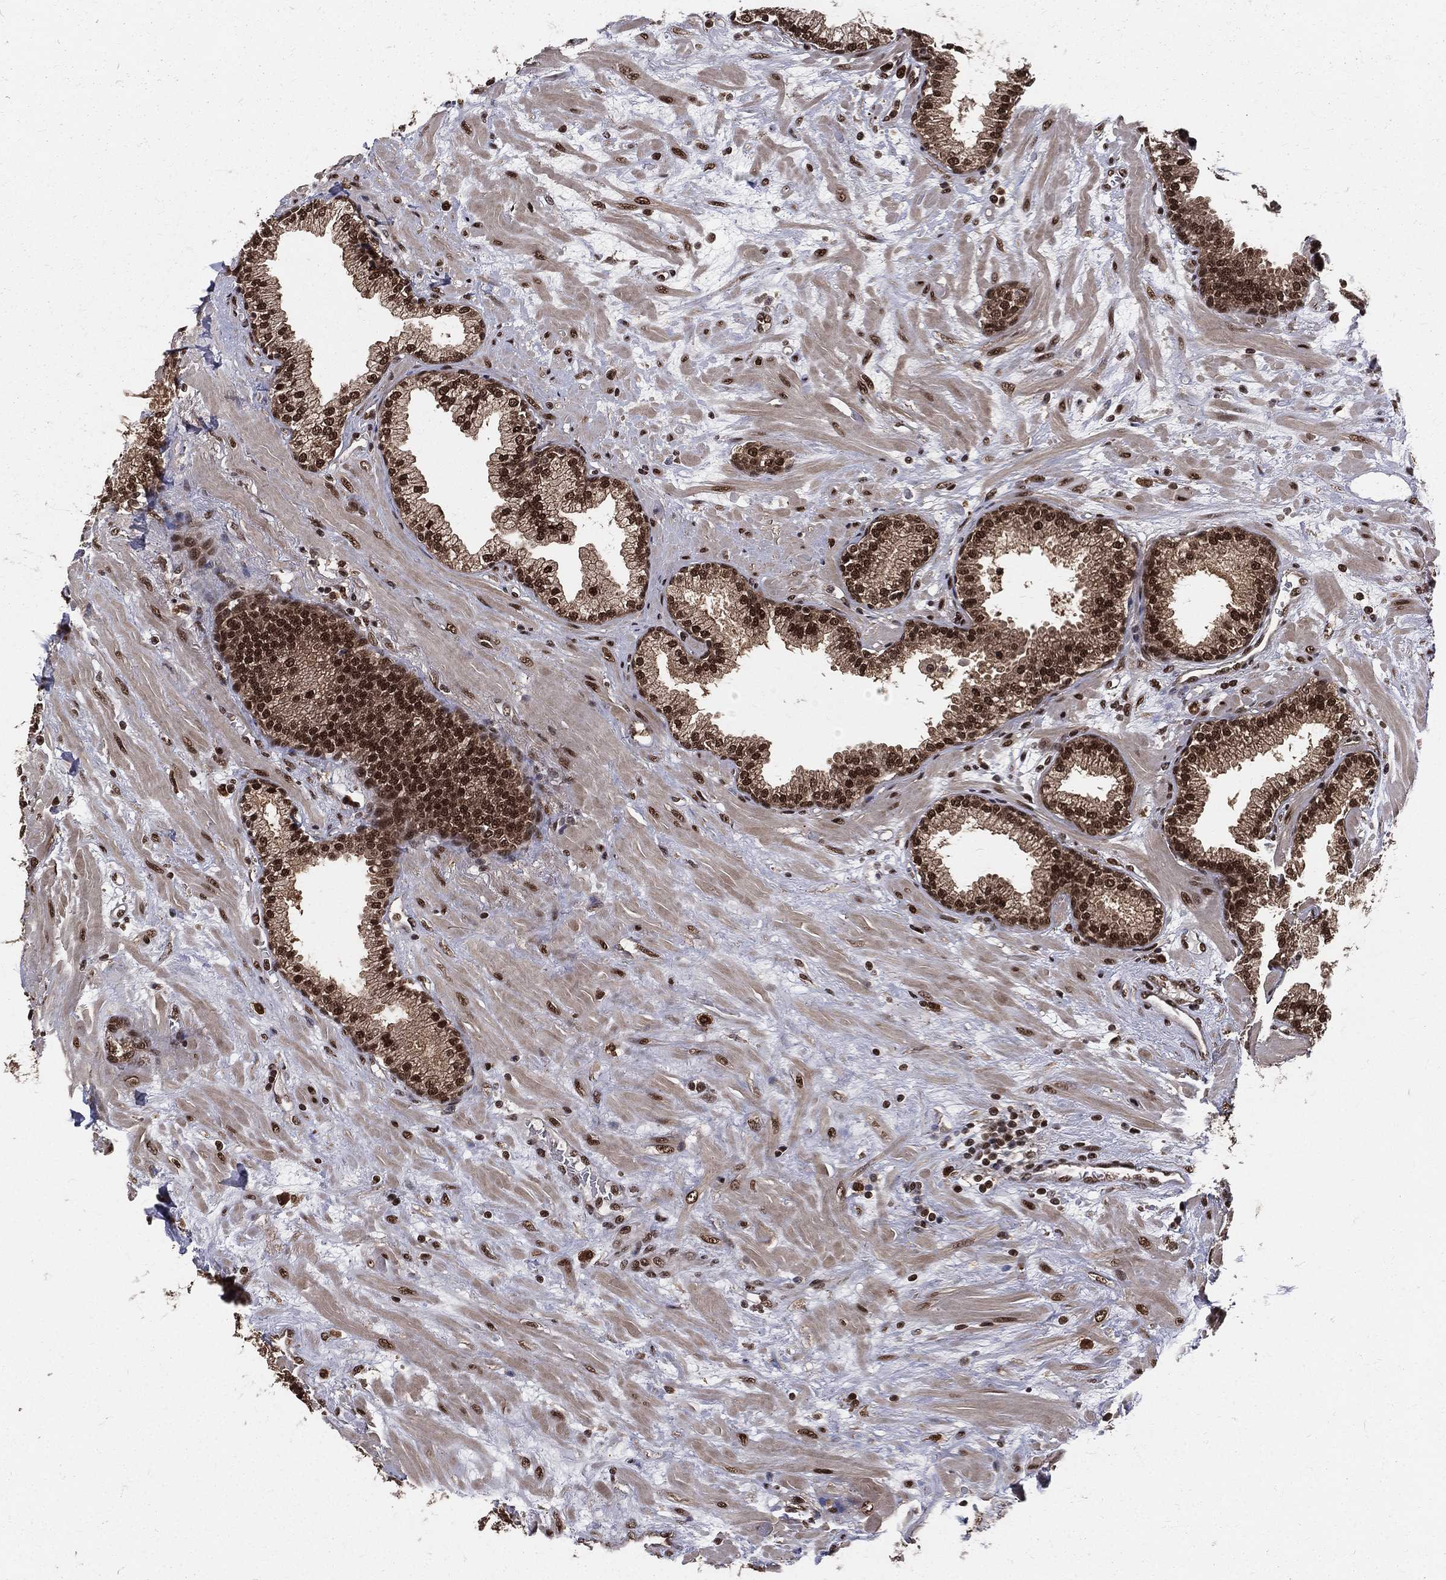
{"staining": {"intensity": "strong", "quantity": ">75%", "location": "nuclear"}, "tissue": "prostate", "cell_type": "Glandular cells", "image_type": "normal", "snomed": [{"axis": "morphology", "description": "Normal tissue, NOS"}, {"axis": "topography", "description": "Prostate"}], "caption": "A brown stain labels strong nuclear positivity of a protein in glandular cells of unremarkable prostate.", "gene": "COPS4", "patient": {"sex": "male", "age": 64}}